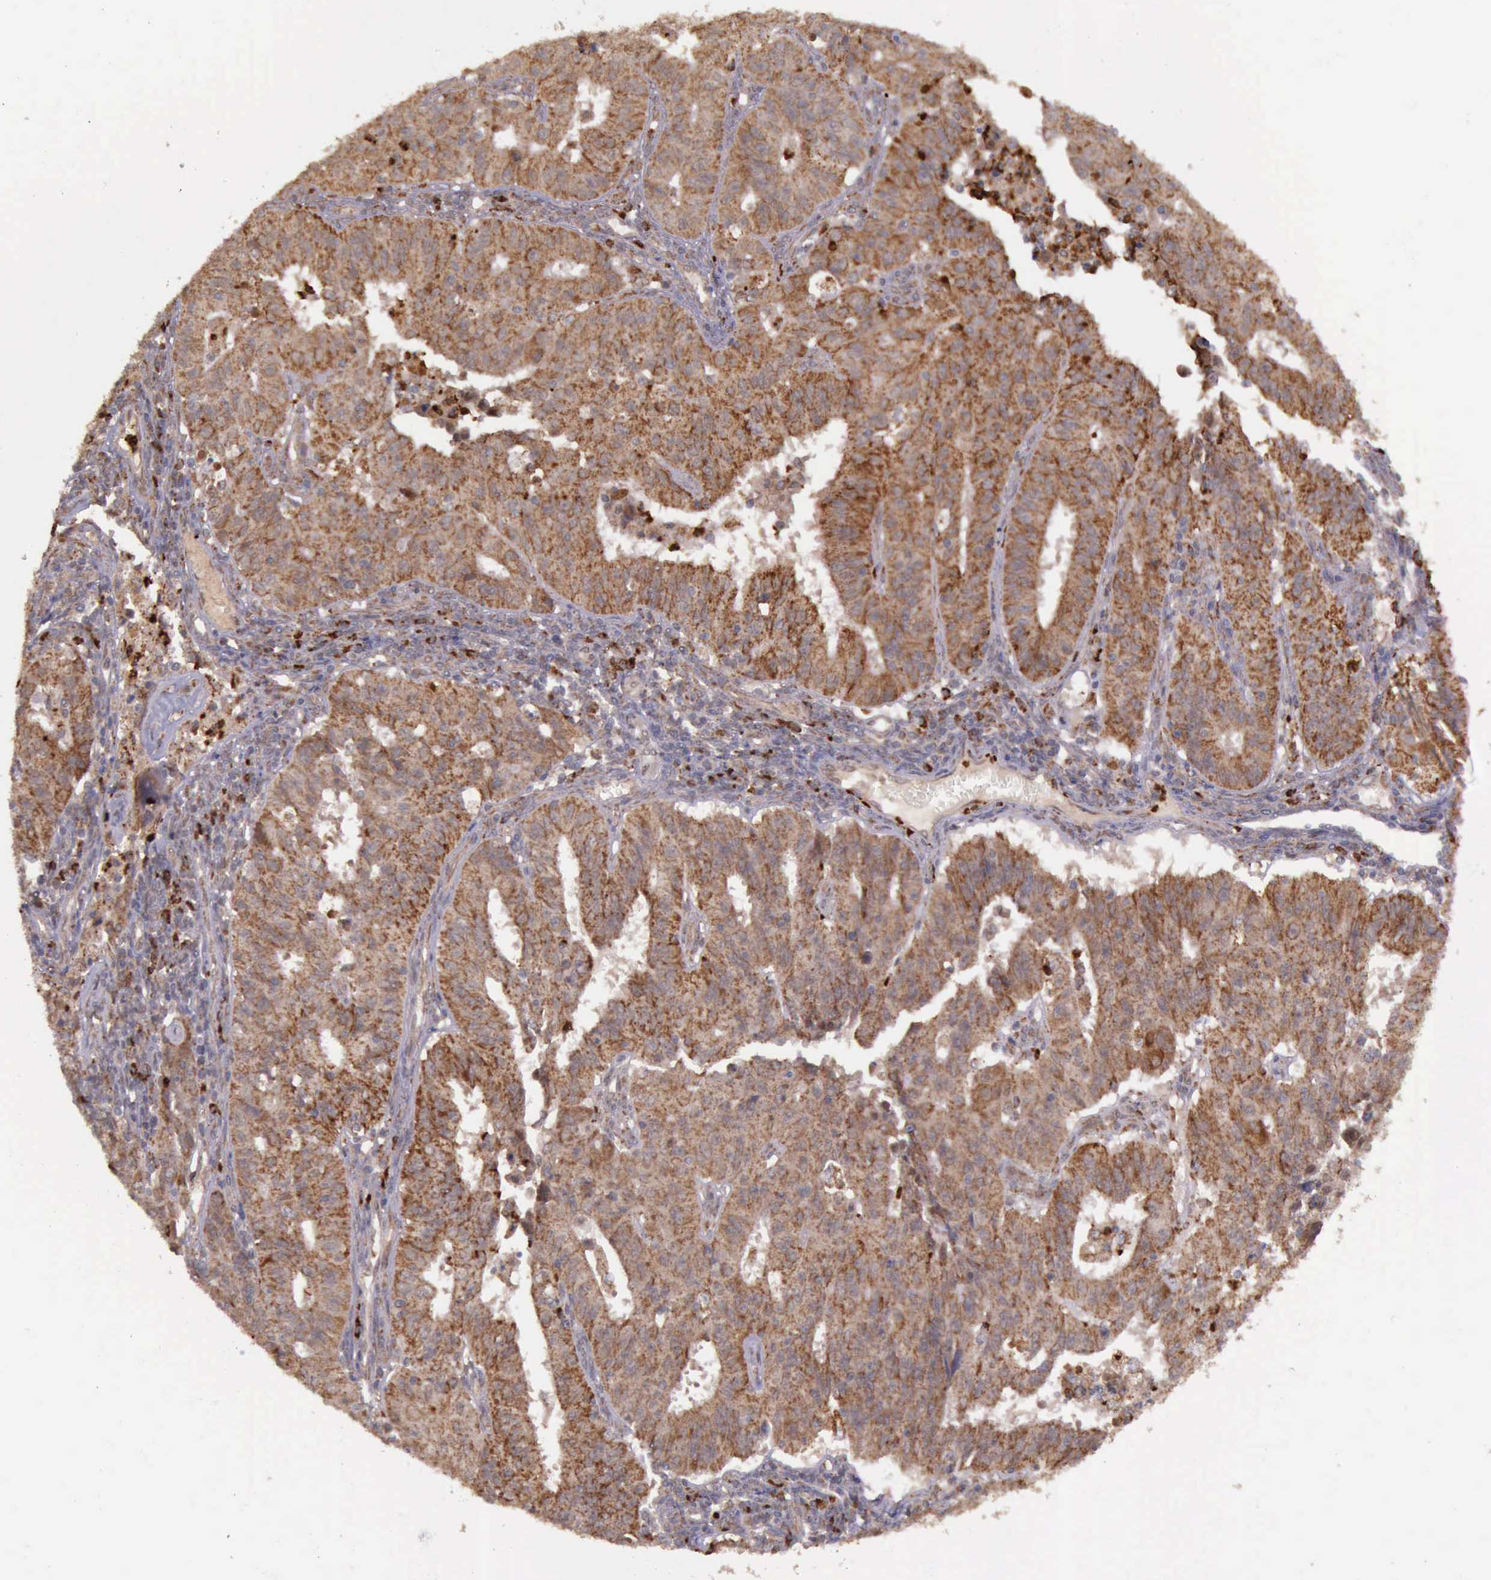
{"staining": {"intensity": "strong", "quantity": ">75%", "location": "cytoplasmic/membranous"}, "tissue": "endometrial cancer", "cell_type": "Tumor cells", "image_type": "cancer", "snomed": [{"axis": "morphology", "description": "Adenocarcinoma, NOS"}, {"axis": "topography", "description": "Endometrium"}], "caption": "Immunohistochemical staining of endometrial cancer exhibits high levels of strong cytoplasmic/membranous protein expression in about >75% of tumor cells.", "gene": "ARMCX3", "patient": {"sex": "female", "age": 42}}